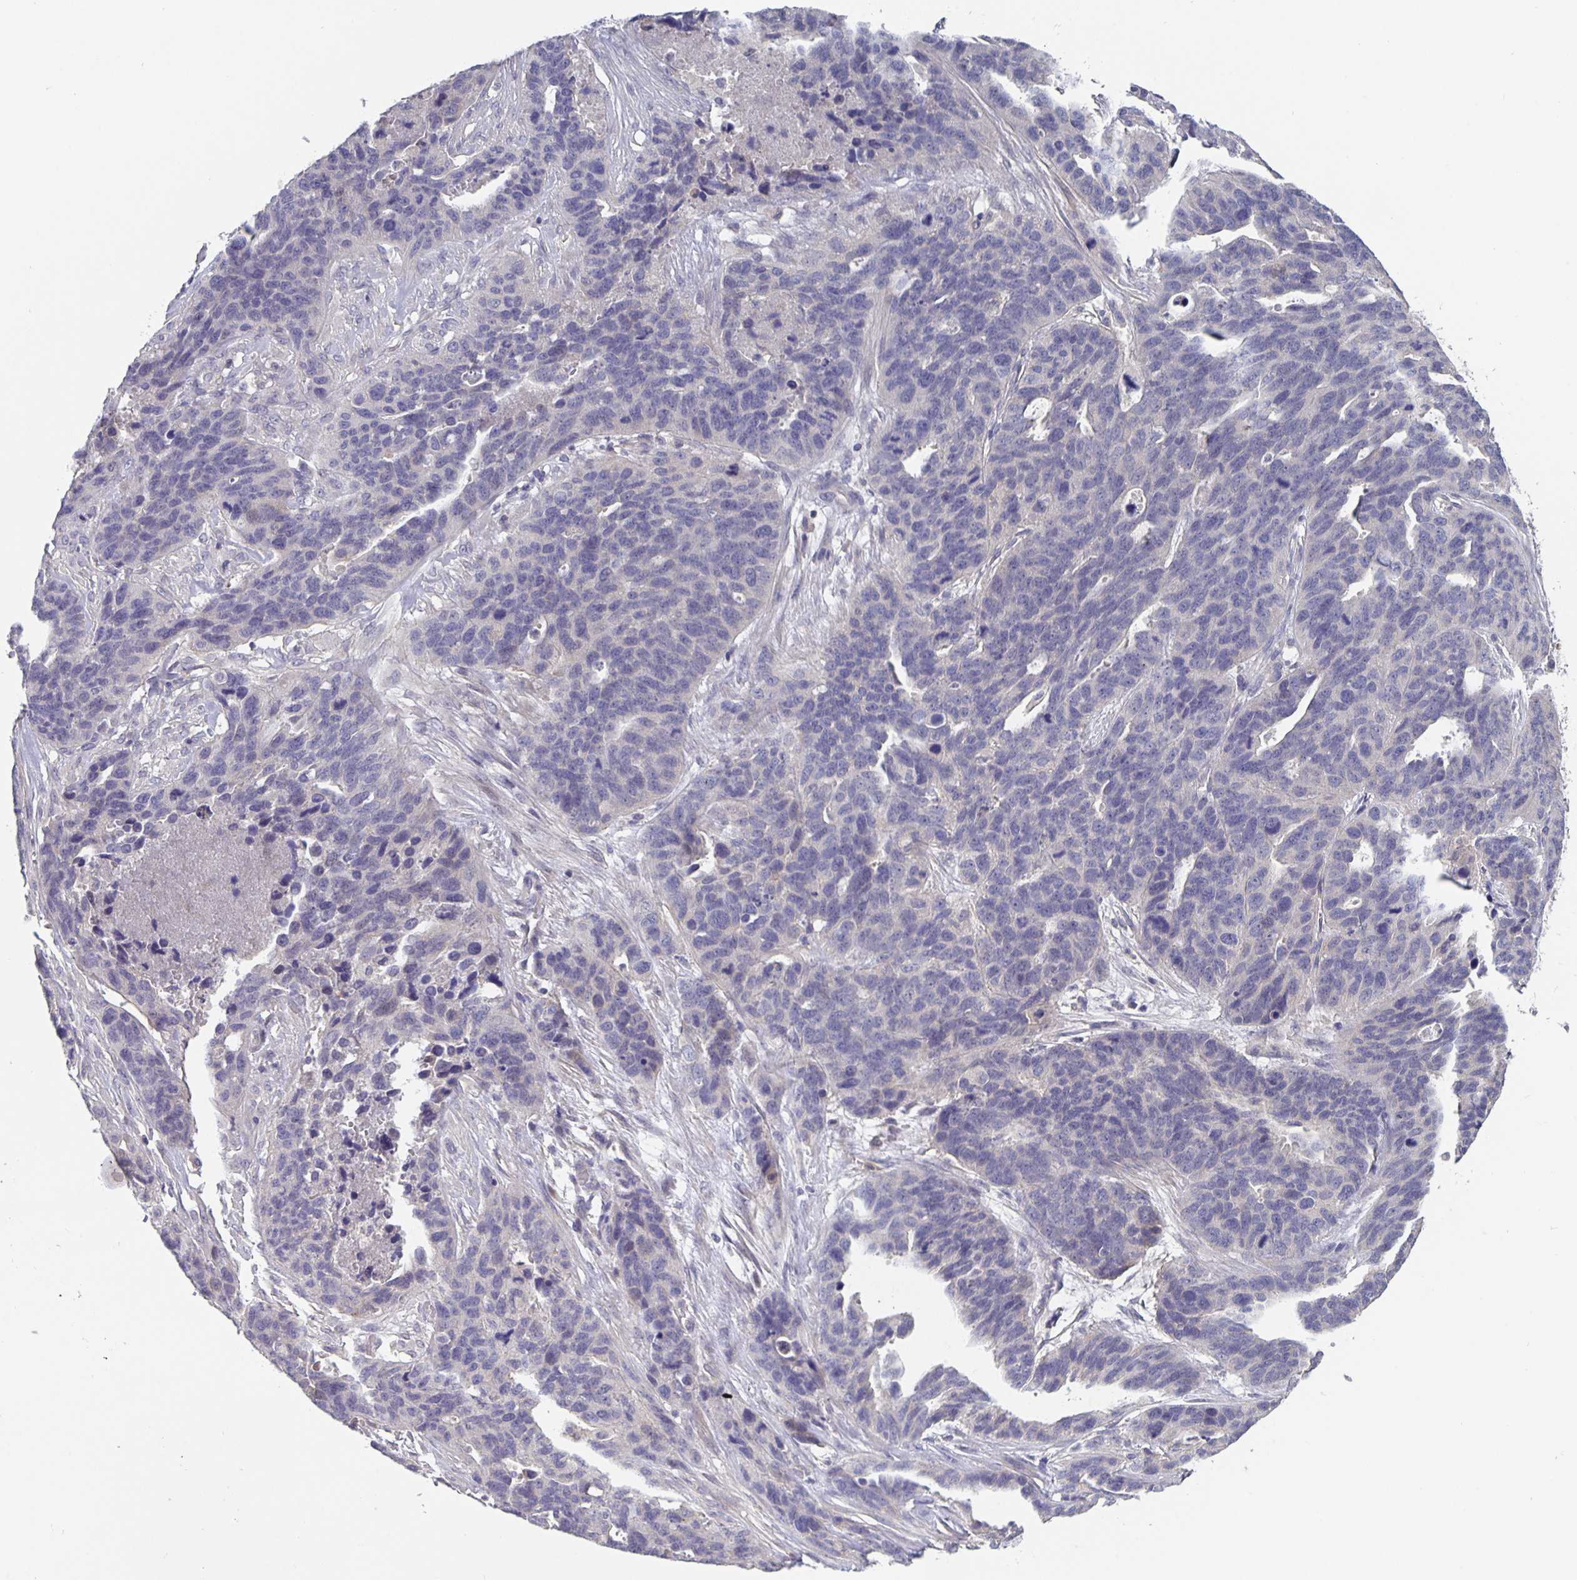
{"staining": {"intensity": "negative", "quantity": "none", "location": "none"}, "tissue": "ovarian cancer", "cell_type": "Tumor cells", "image_type": "cancer", "snomed": [{"axis": "morphology", "description": "Cystadenocarcinoma, serous, NOS"}, {"axis": "topography", "description": "Ovary"}], "caption": "IHC image of serous cystadenocarcinoma (ovarian) stained for a protein (brown), which exhibits no expression in tumor cells.", "gene": "GDF15", "patient": {"sex": "female", "age": 64}}